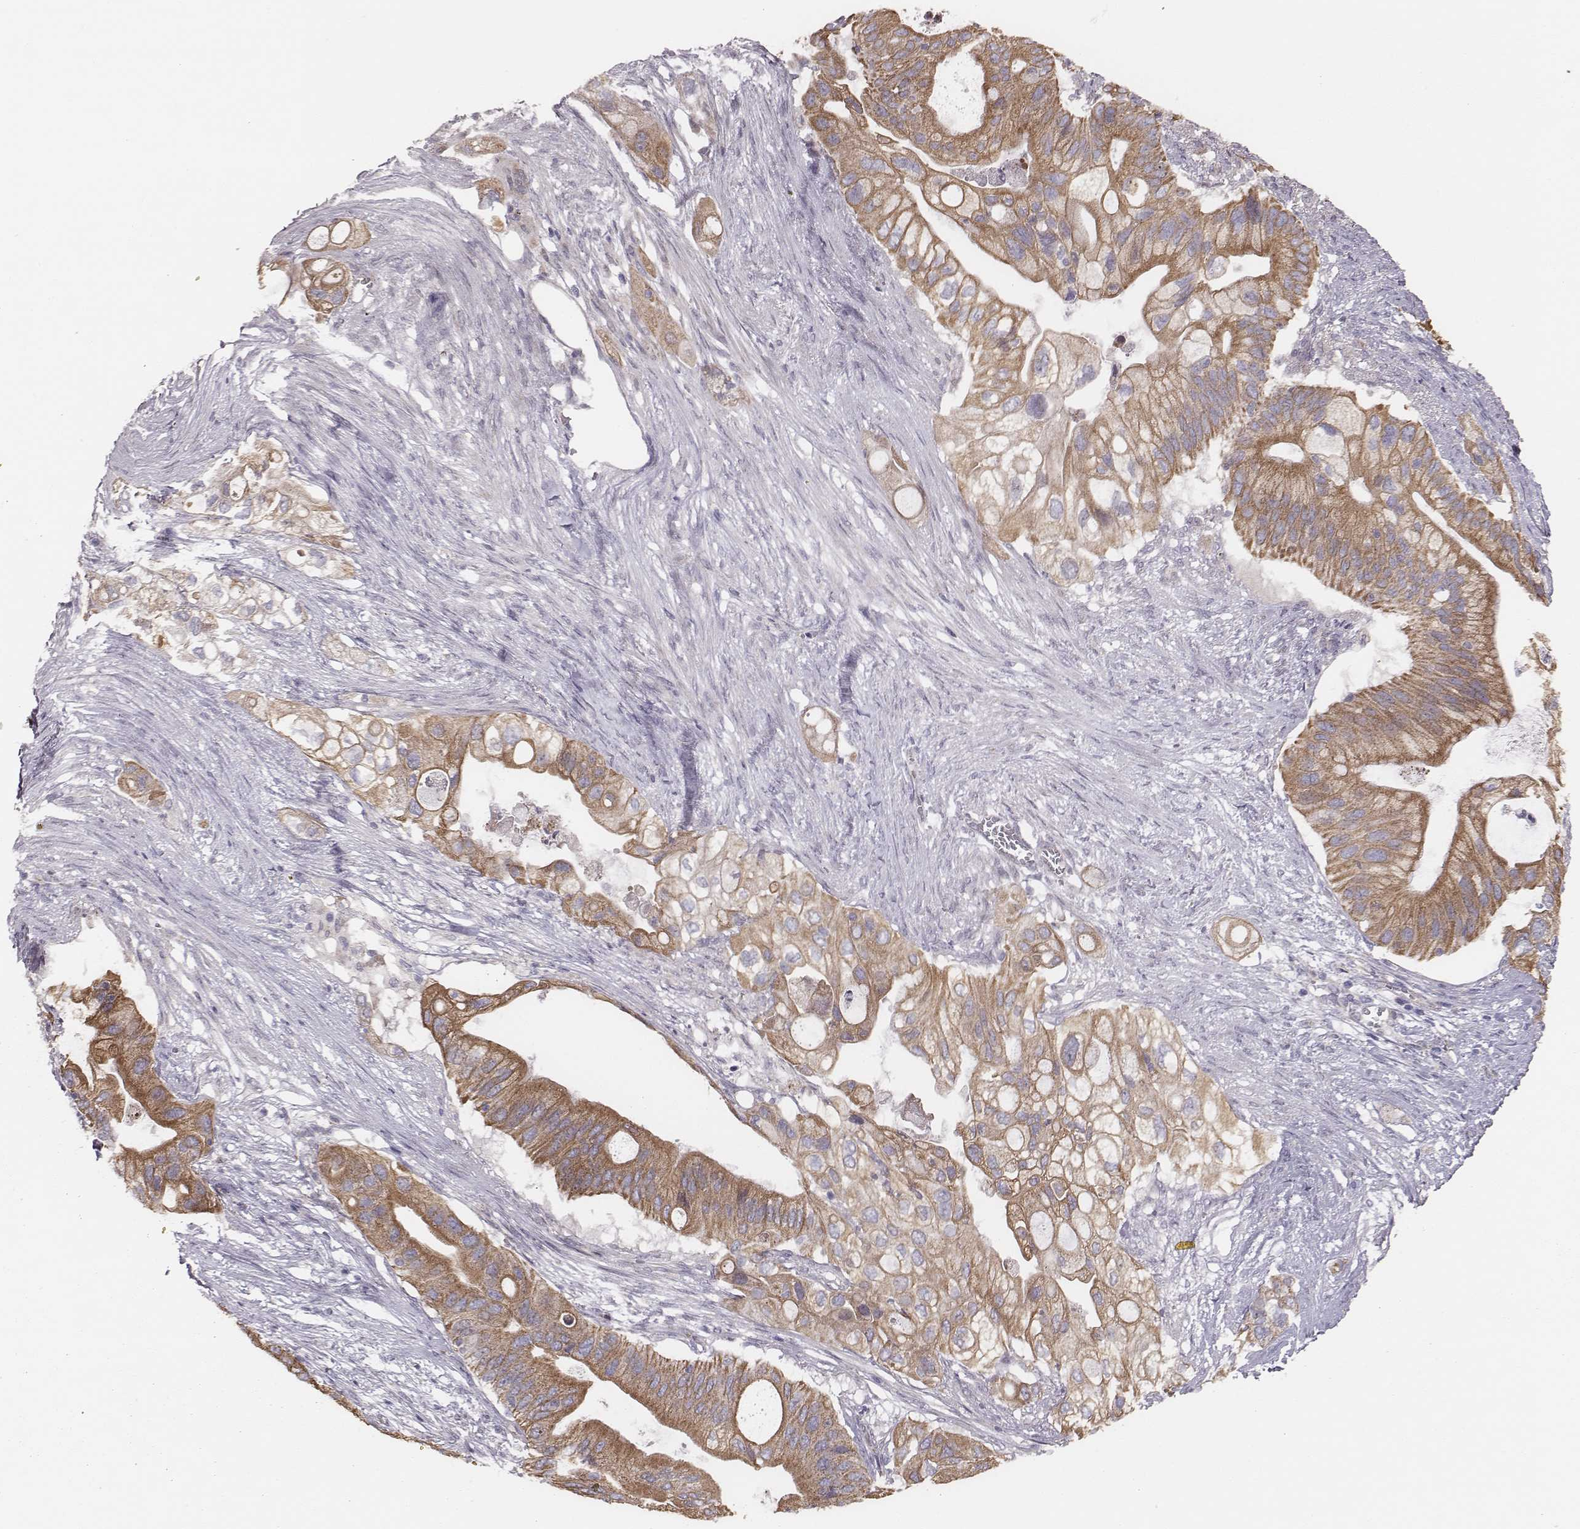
{"staining": {"intensity": "moderate", "quantity": ">75%", "location": "cytoplasmic/membranous"}, "tissue": "pancreatic cancer", "cell_type": "Tumor cells", "image_type": "cancer", "snomed": [{"axis": "morphology", "description": "Adenocarcinoma, NOS"}, {"axis": "topography", "description": "Pancreas"}], "caption": "Tumor cells demonstrate medium levels of moderate cytoplasmic/membranous positivity in approximately >75% of cells in human pancreatic adenocarcinoma.", "gene": "HAVCR1", "patient": {"sex": "female", "age": 72}}